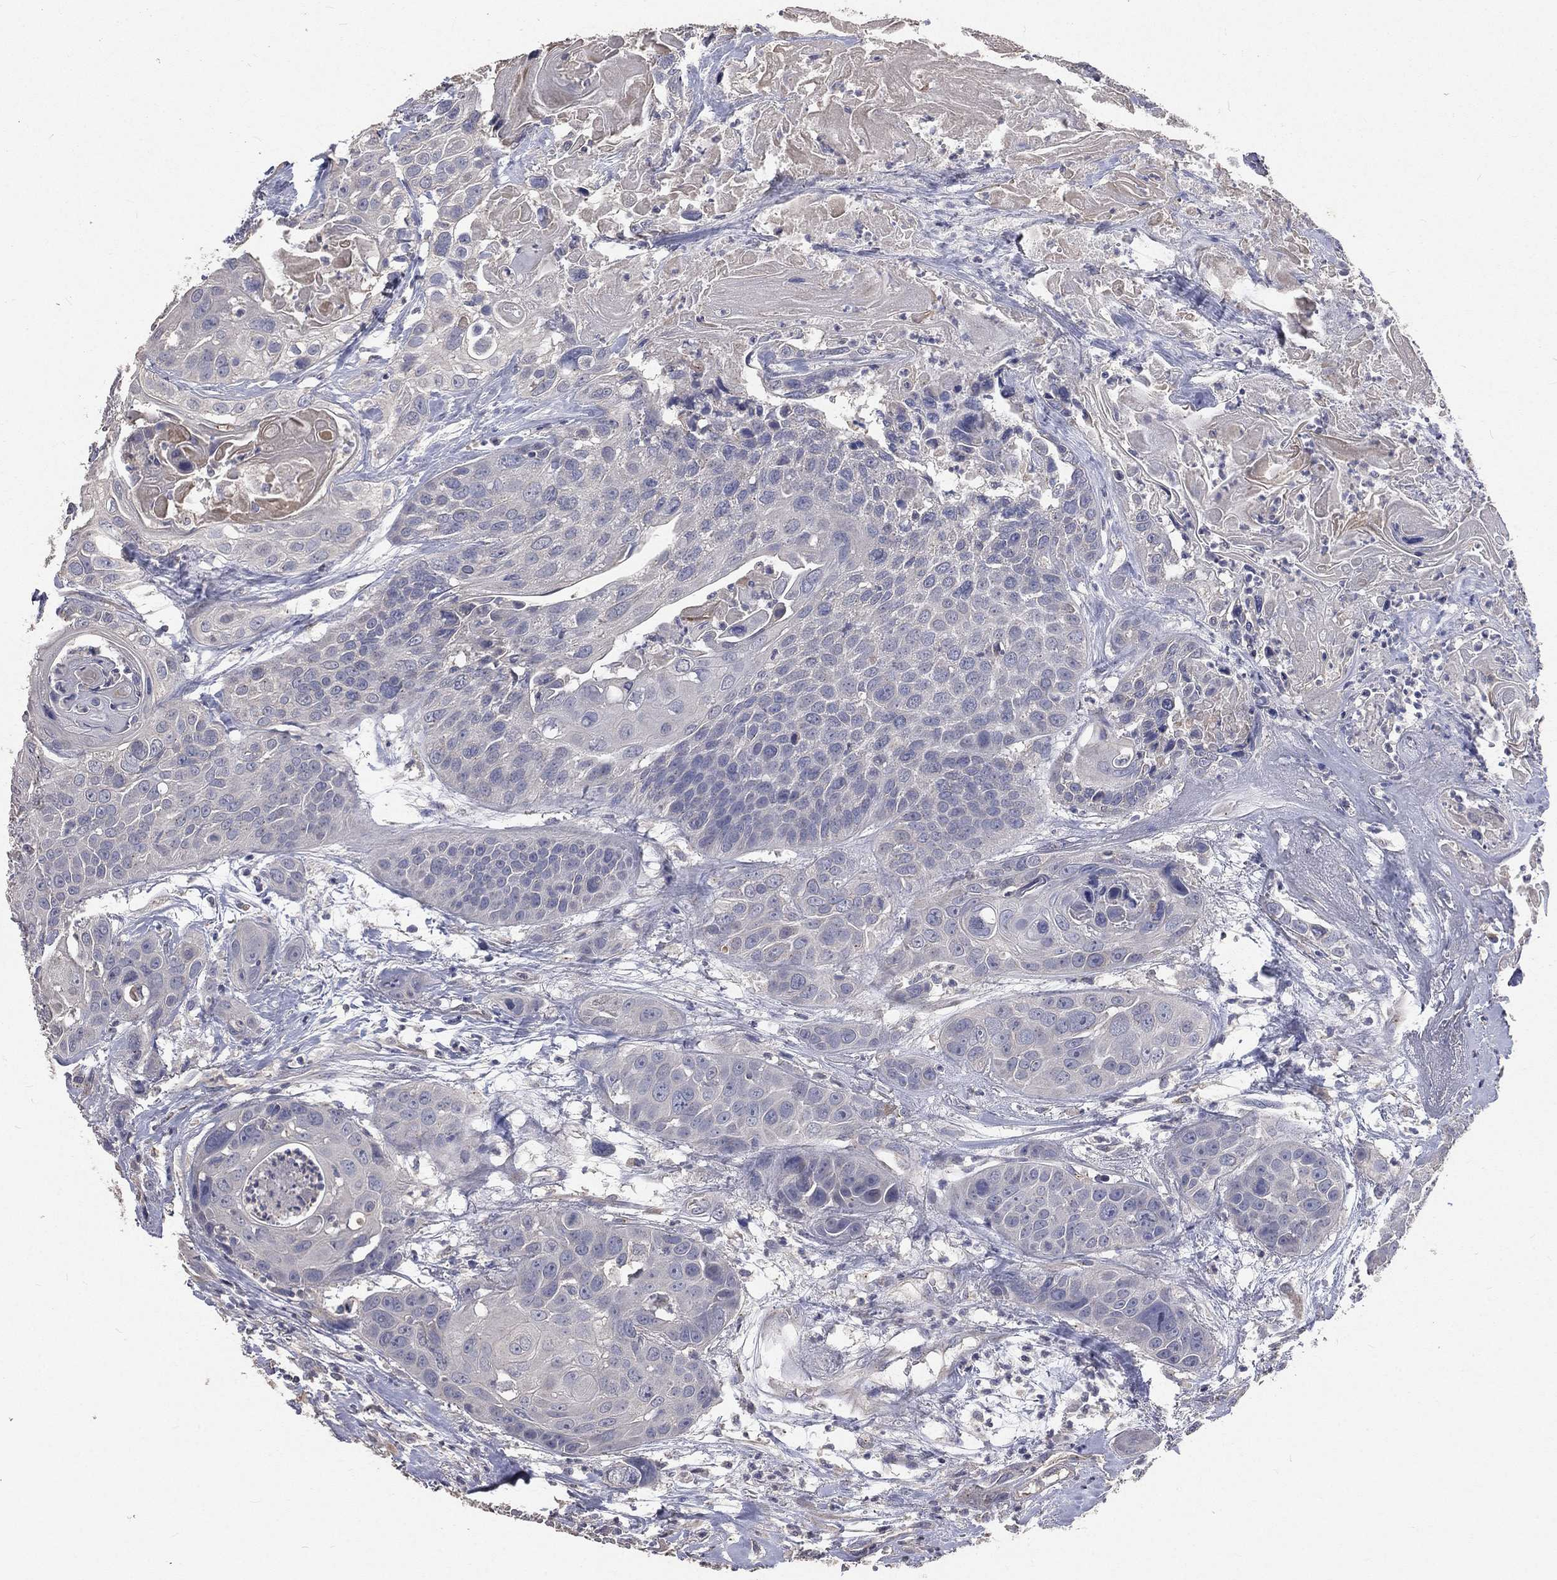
{"staining": {"intensity": "negative", "quantity": "none", "location": "none"}, "tissue": "head and neck cancer", "cell_type": "Tumor cells", "image_type": "cancer", "snomed": [{"axis": "morphology", "description": "Squamous cell carcinoma, NOS"}, {"axis": "topography", "description": "Oral tissue"}, {"axis": "topography", "description": "Head-Neck"}], "caption": "Immunohistochemistry (IHC) micrograph of squamous cell carcinoma (head and neck) stained for a protein (brown), which displays no staining in tumor cells.", "gene": "CROCC", "patient": {"sex": "male", "age": 56}}